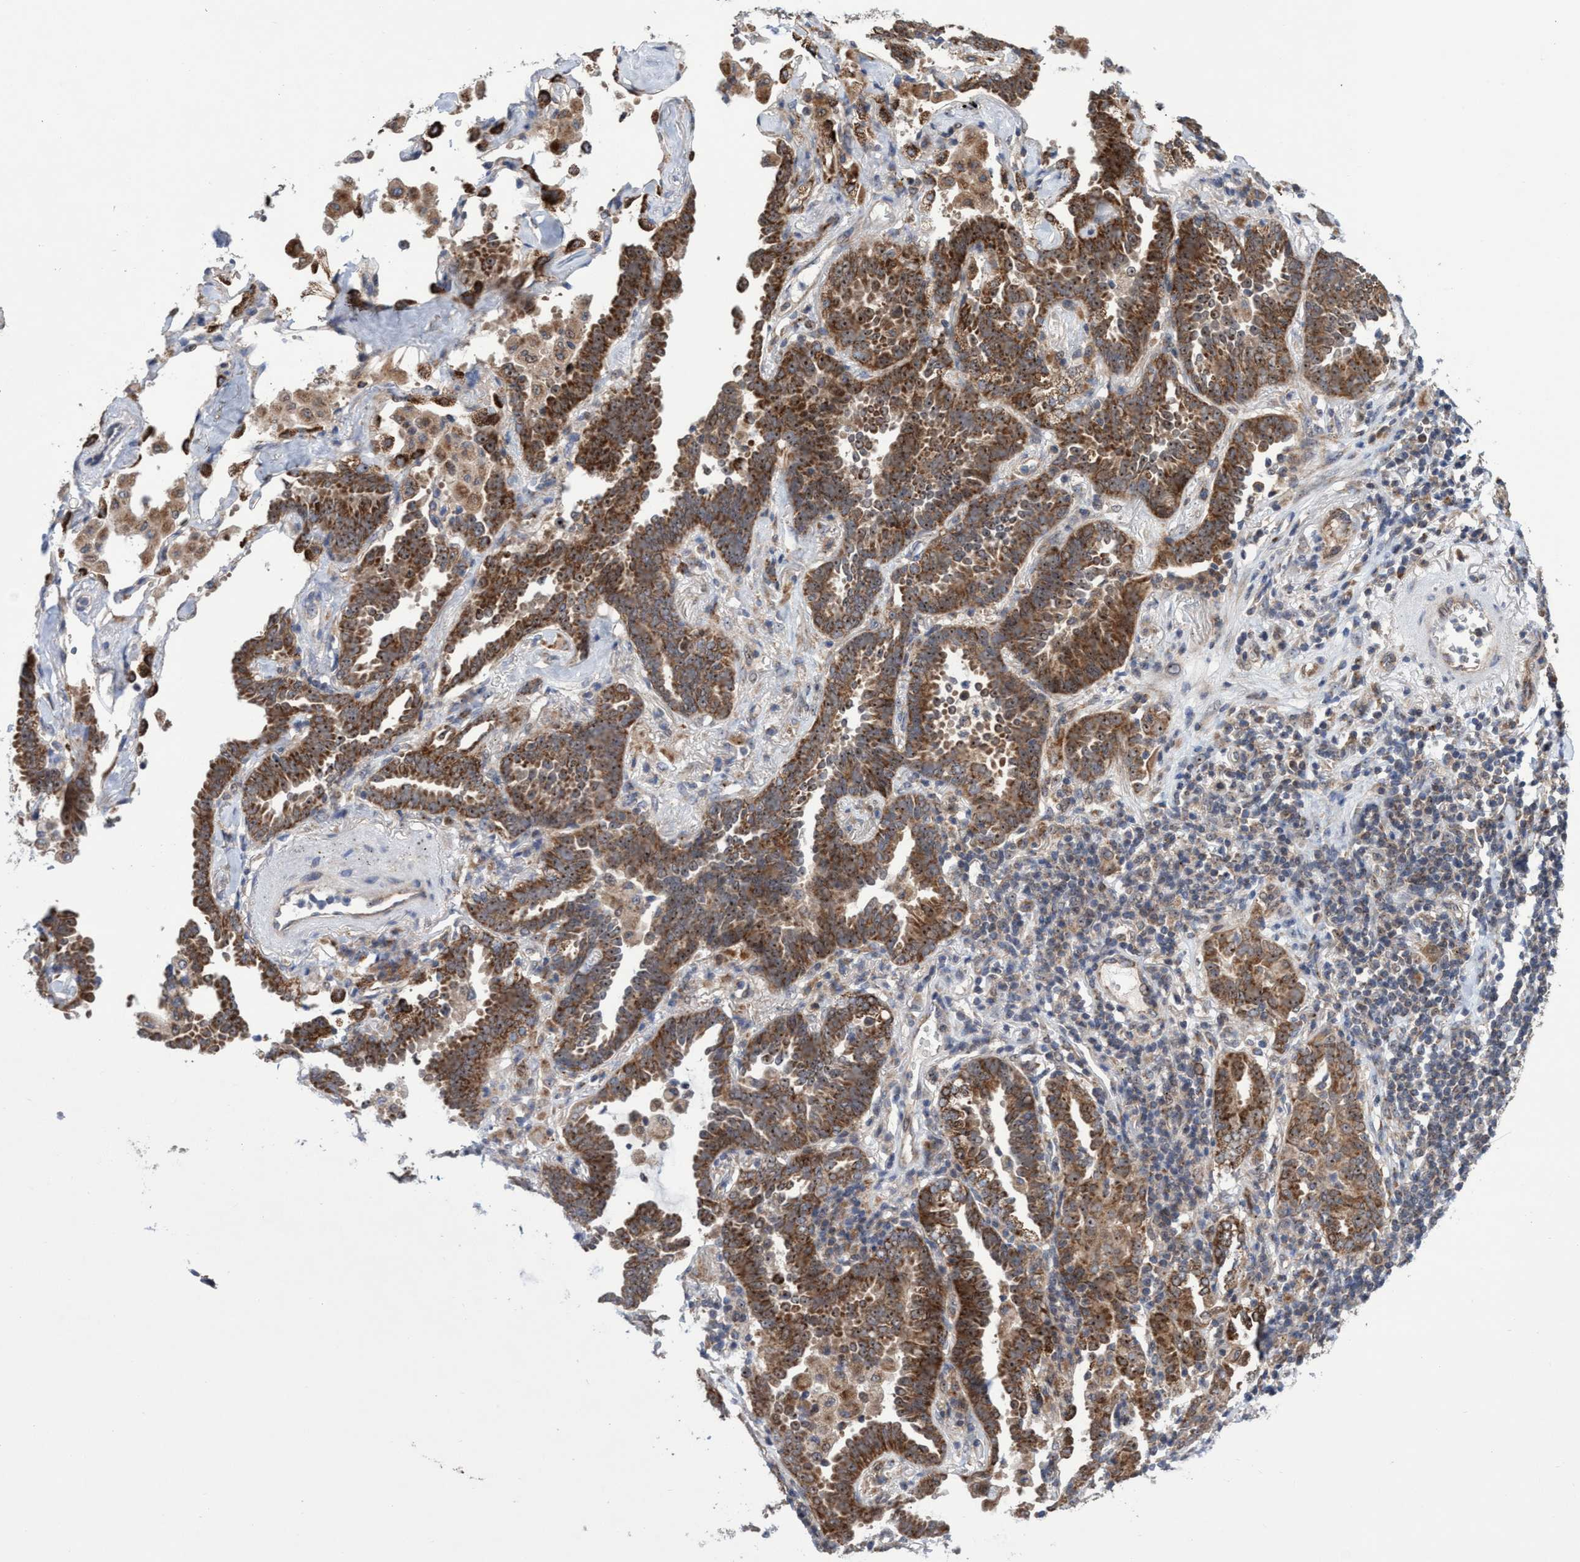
{"staining": {"intensity": "strong", "quantity": ">75%", "location": "cytoplasmic/membranous,nuclear"}, "tissue": "lung cancer", "cell_type": "Tumor cells", "image_type": "cancer", "snomed": [{"axis": "morphology", "description": "Adenocarcinoma, NOS"}, {"axis": "topography", "description": "Lung"}], "caption": "Tumor cells demonstrate strong cytoplasmic/membranous and nuclear expression in approximately >75% of cells in adenocarcinoma (lung). The protein of interest is stained brown, and the nuclei are stained in blue (DAB IHC with brightfield microscopy, high magnification).", "gene": "P2RY14", "patient": {"sex": "female", "age": 64}}